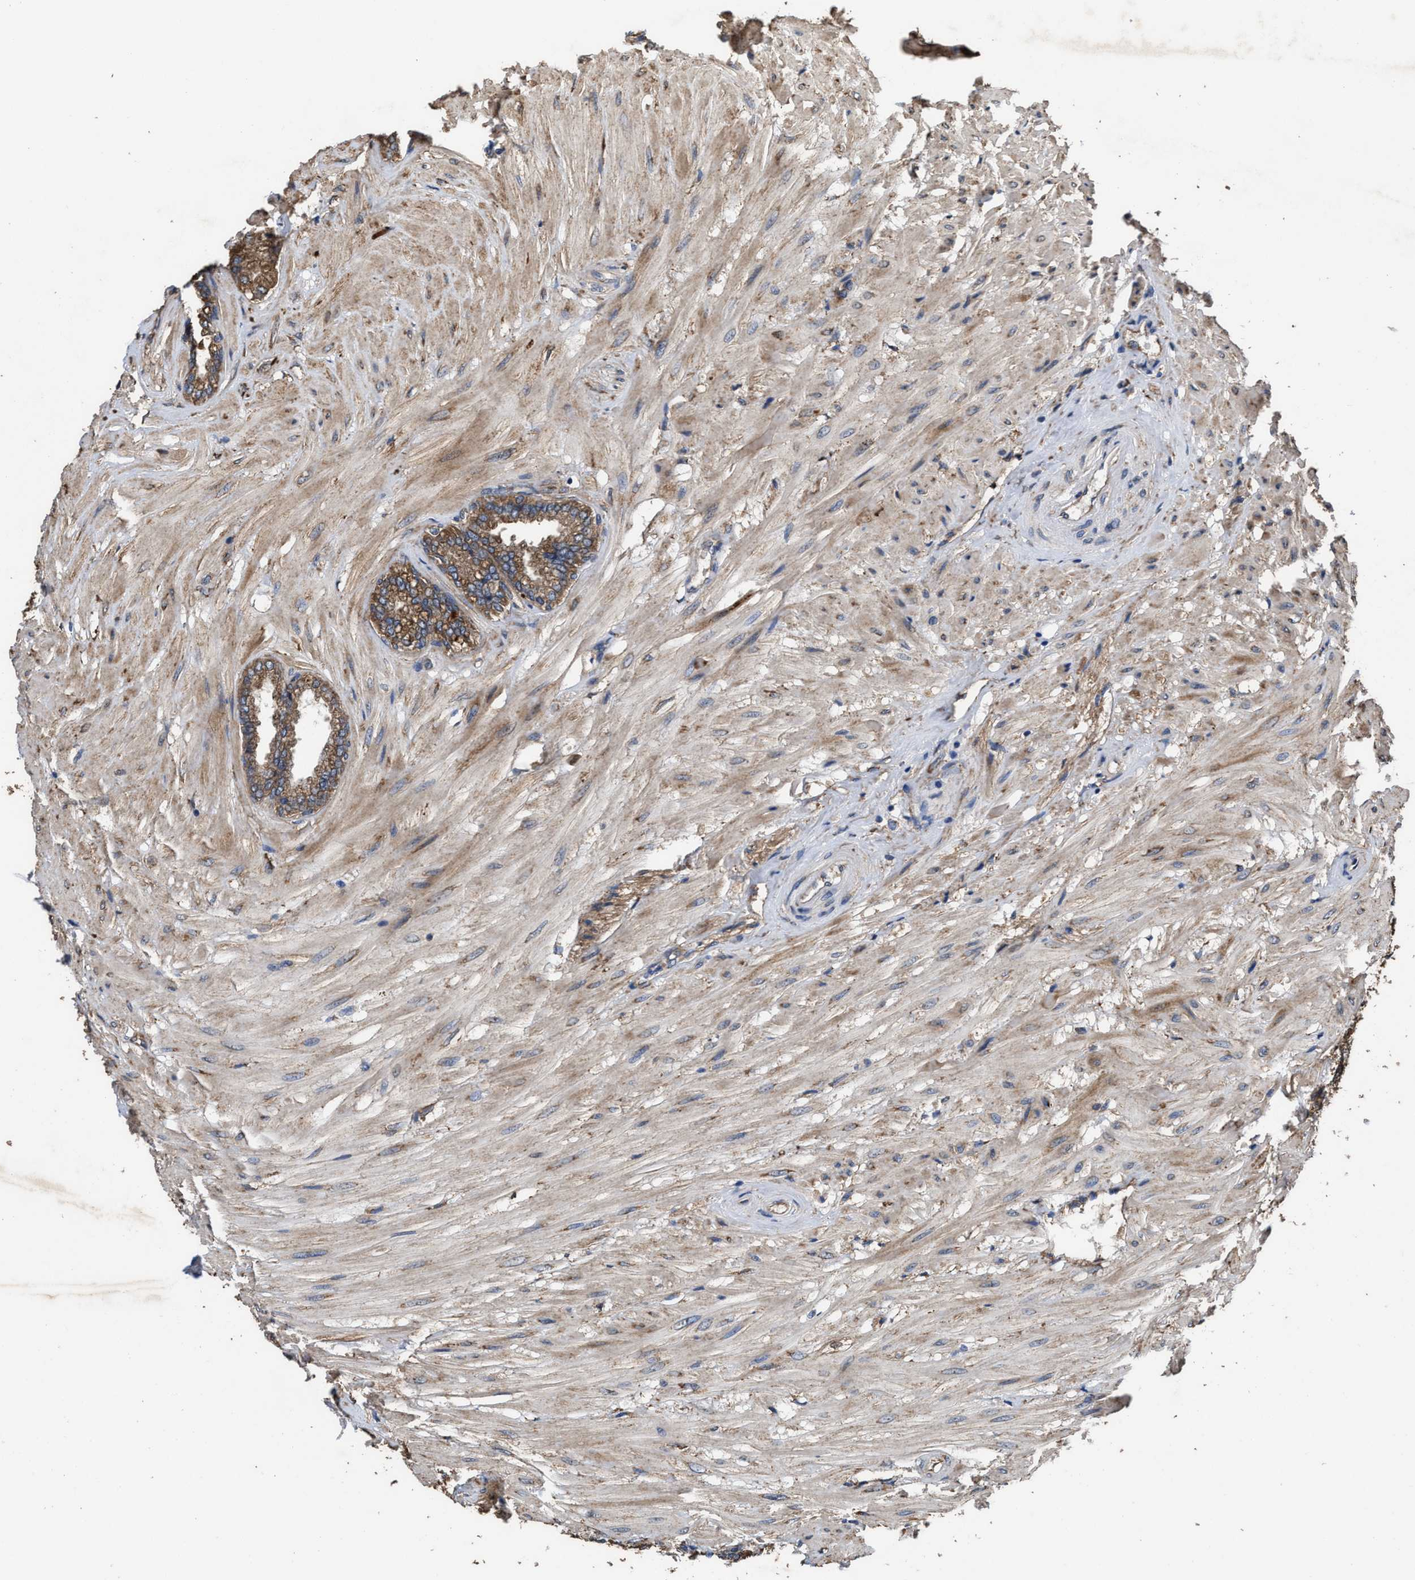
{"staining": {"intensity": "moderate", "quantity": ">75%", "location": "cytoplasmic/membranous"}, "tissue": "seminal vesicle", "cell_type": "Glandular cells", "image_type": "normal", "snomed": [{"axis": "morphology", "description": "Normal tissue, NOS"}, {"axis": "topography", "description": "Seminal veicle"}], "caption": "This histopathology image displays immunohistochemistry (IHC) staining of benign human seminal vesicle, with medium moderate cytoplasmic/membranous expression in about >75% of glandular cells.", "gene": "IDNK", "patient": {"sex": "male", "age": 46}}